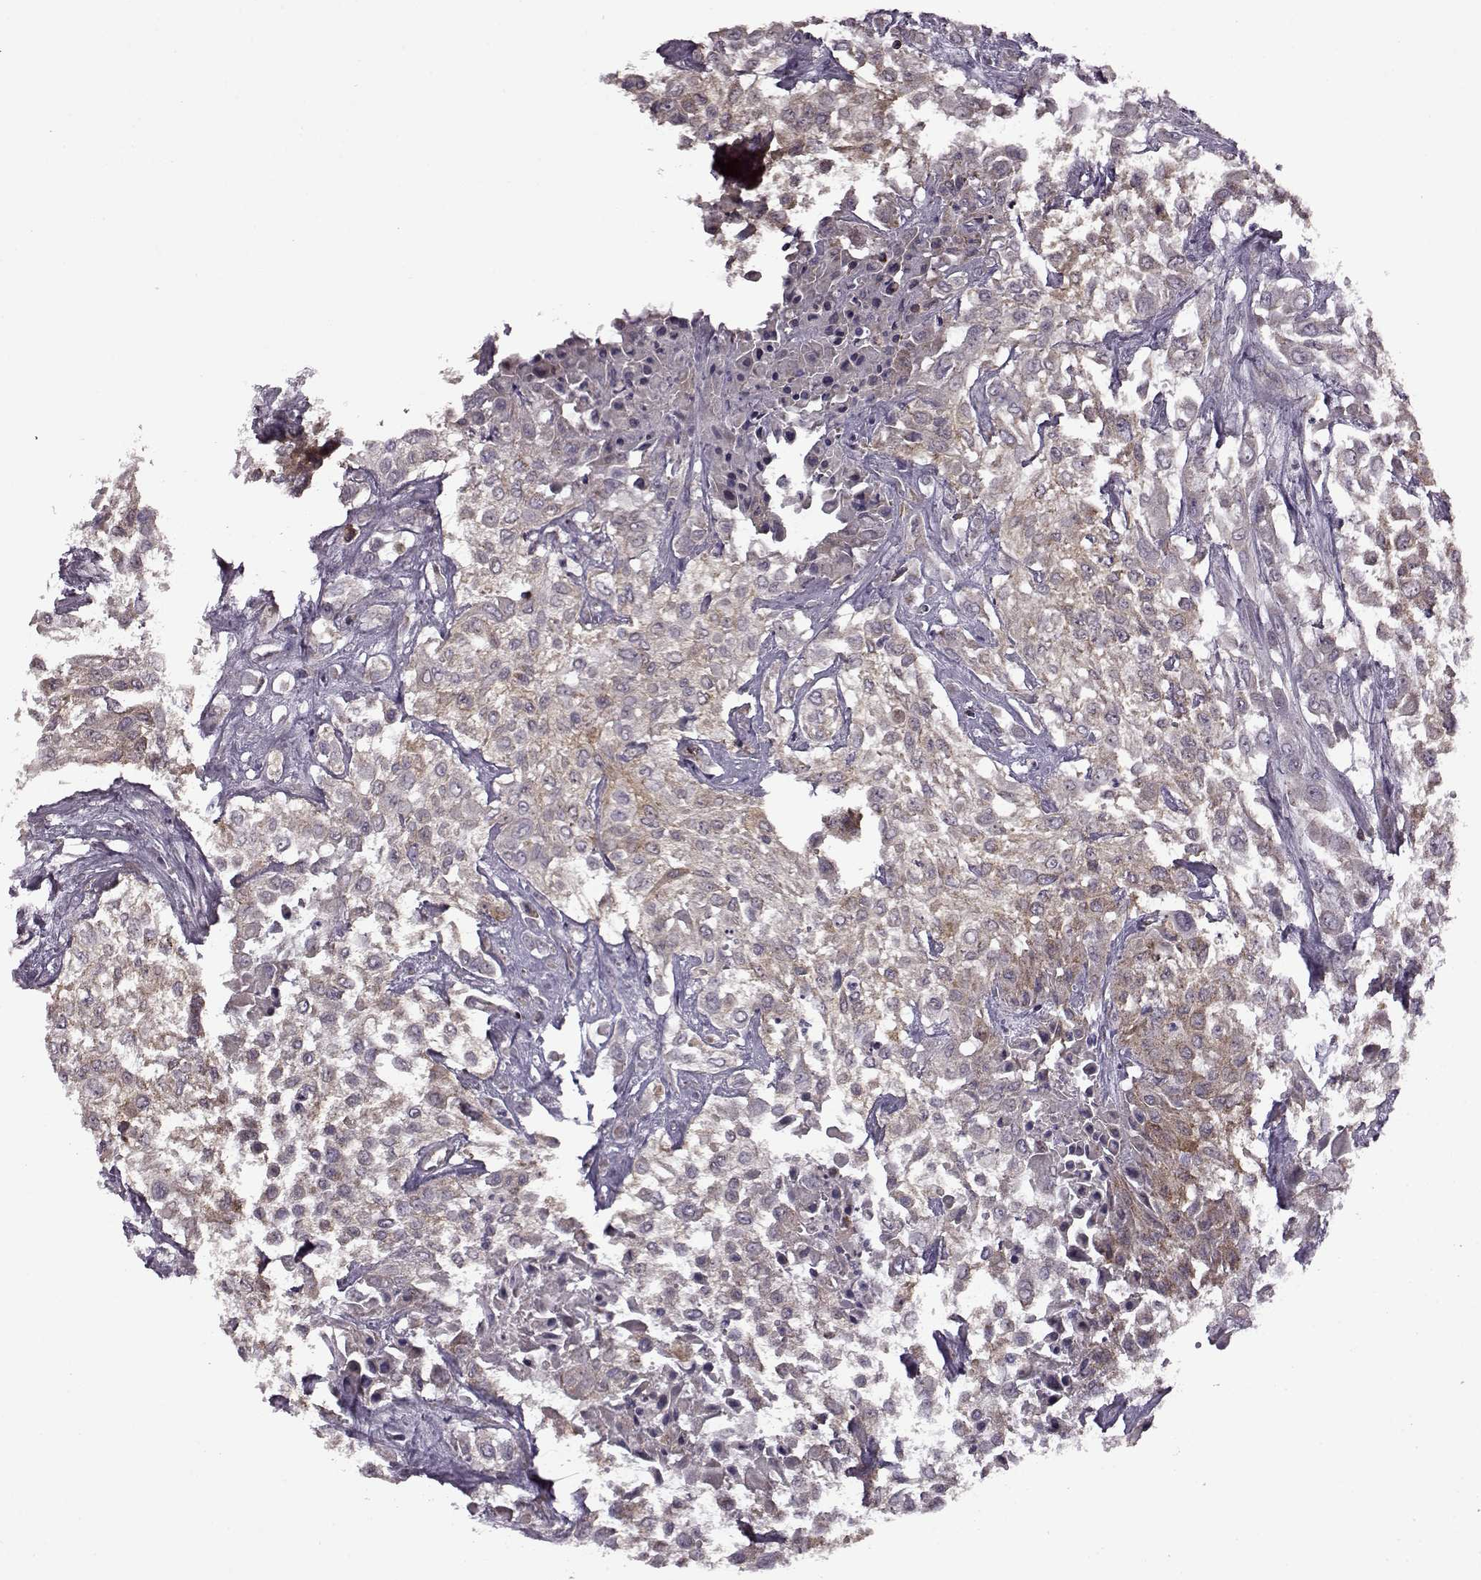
{"staining": {"intensity": "weak", "quantity": ">75%", "location": "cytoplasmic/membranous"}, "tissue": "urothelial cancer", "cell_type": "Tumor cells", "image_type": "cancer", "snomed": [{"axis": "morphology", "description": "Urothelial carcinoma, High grade"}, {"axis": "topography", "description": "Urinary bladder"}], "caption": "This photomicrograph reveals urothelial cancer stained with IHC to label a protein in brown. The cytoplasmic/membranous of tumor cells show weak positivity for the protein. Nuclei are counter-stained blue.", "gene": "MTSS1", "patient": {"sex": "male", "age": 57}}